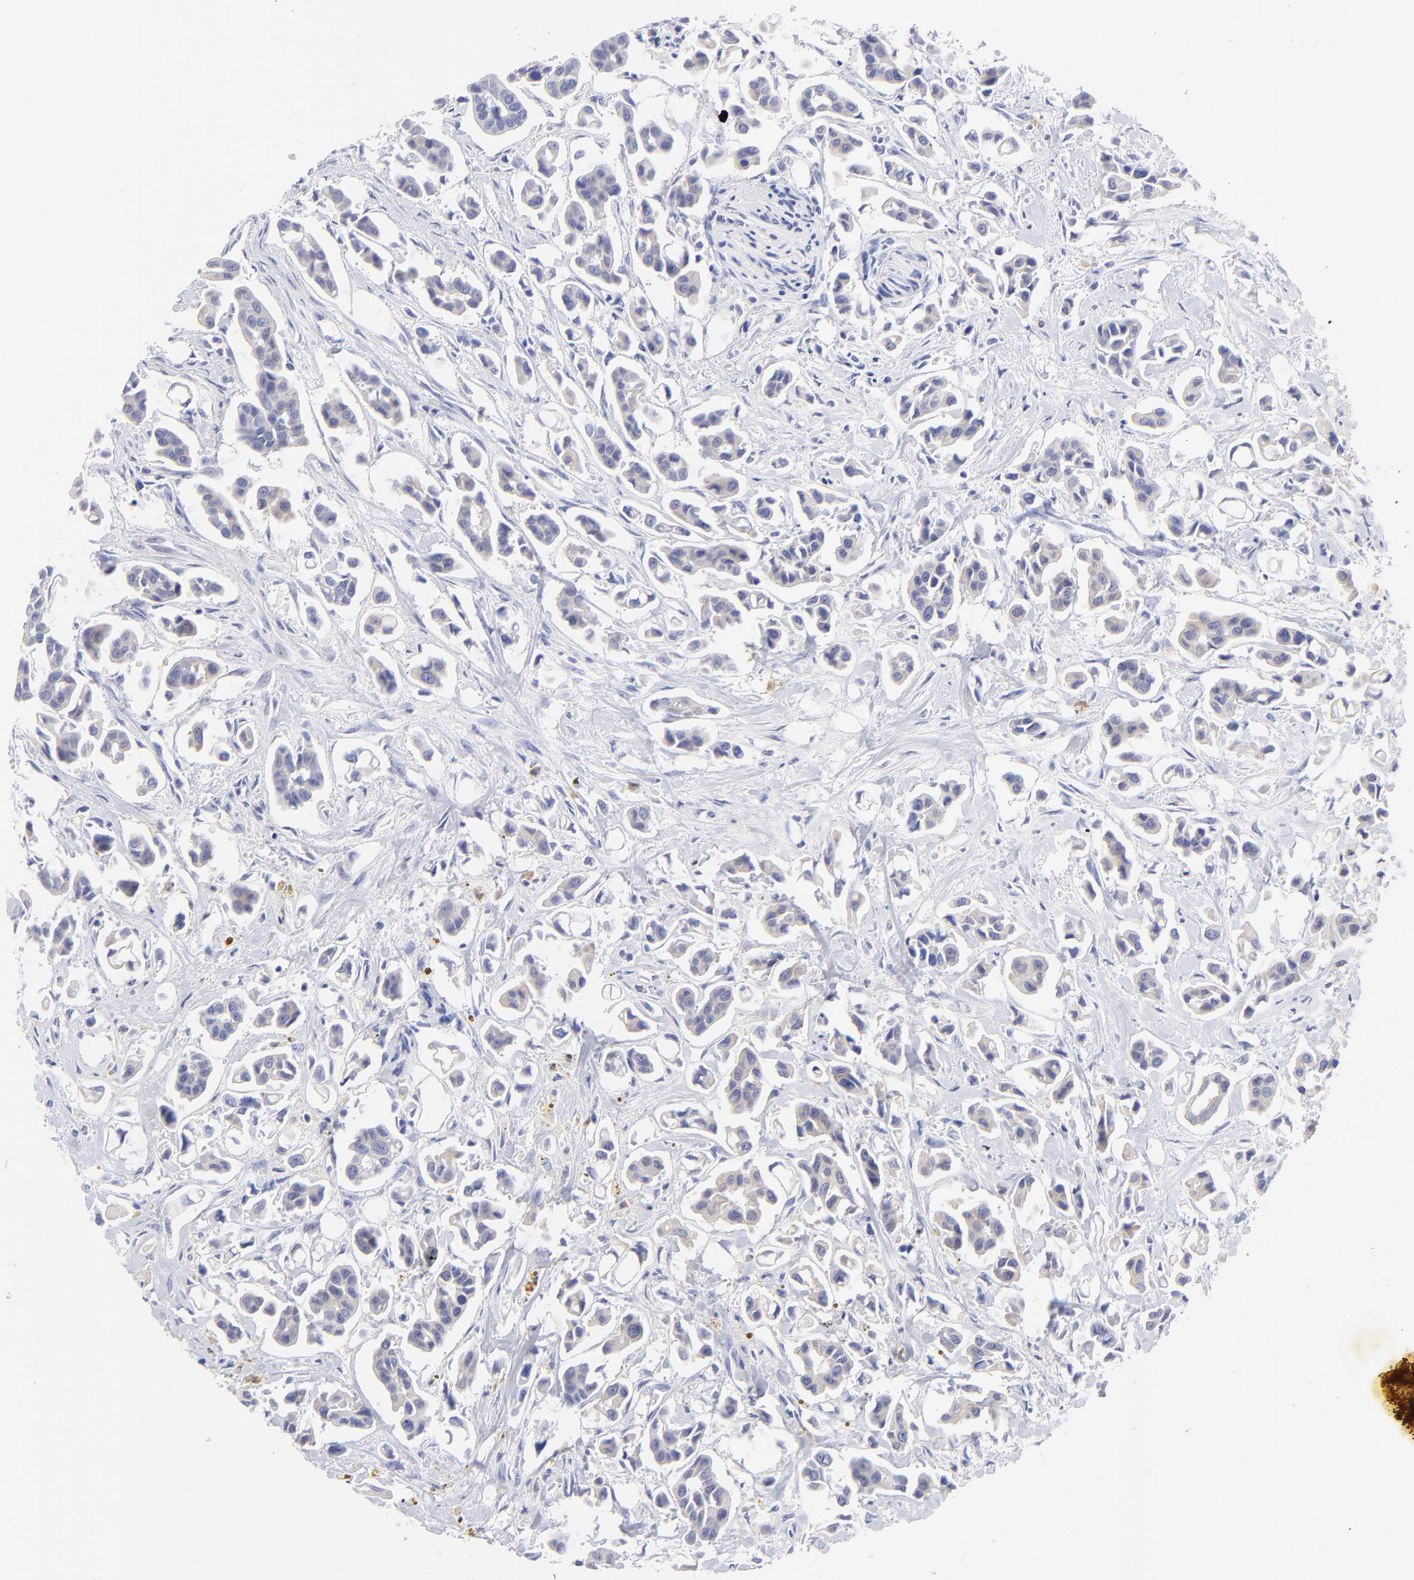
{"staining": {"intensity": "negative", "quantity": "none", "location": "none"}, "tissue": "urothelial cancer", "cell_type": "Tumor cells", "image_type": "cancer", "snomed": [{"axis": "morphology", "description": "Urothelial carcinoma, High grade"}, {"axis": "topography", "description": "Urinary bladder"}], "caption": "Photomicrograph shows no significant protein positivity in tumor cells of urothelial cancer.", "gene": "EBP", "patient": {"sex": "male", "age": 66}}